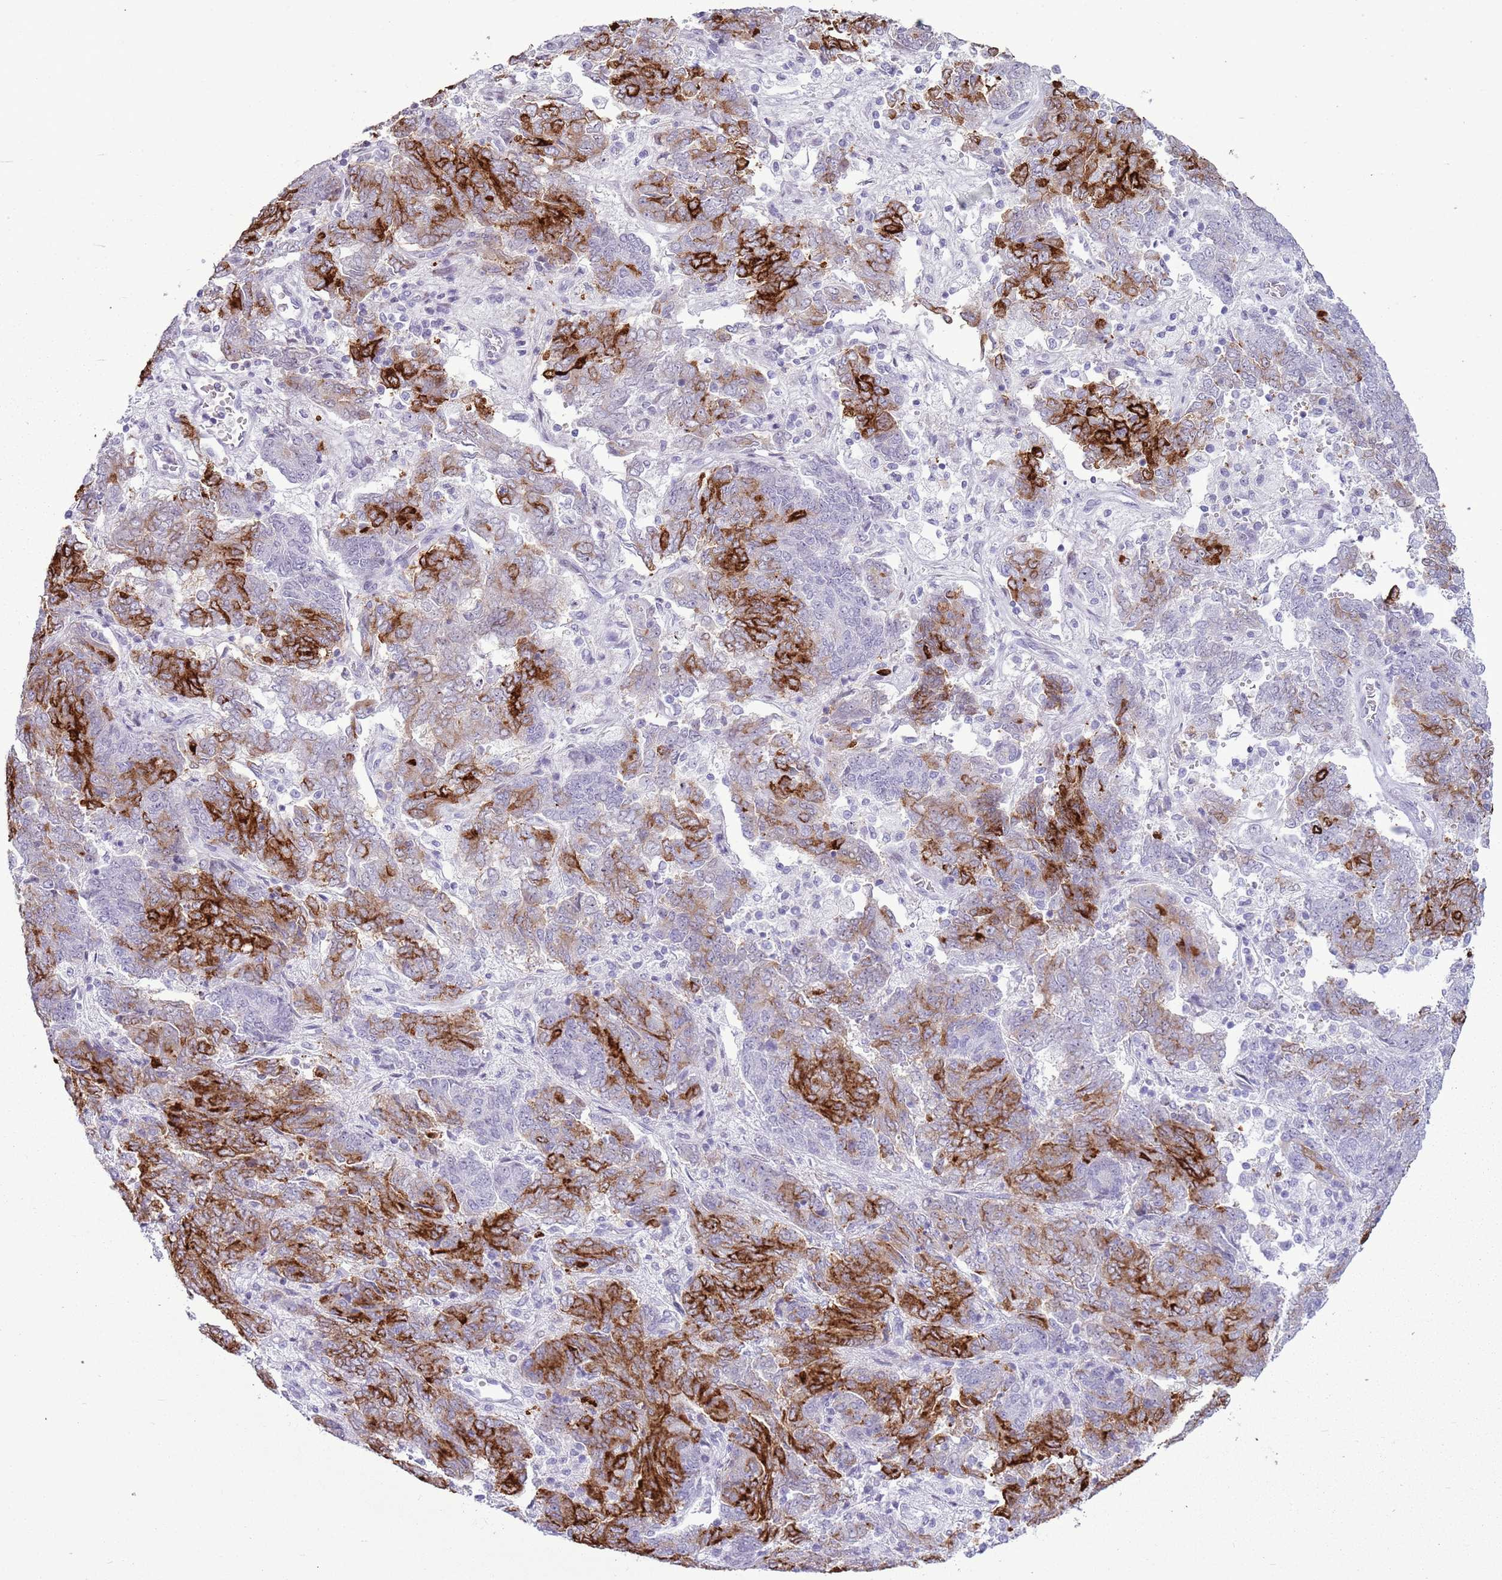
{"staining": {"intensity": "strong", "quantity": "25%-75%", "location": "cytoplasmic/membranous"}, "tissue": "endometrial cancer", "cell_type": "Tumor cells", "image_type": "cancer", "snomed": [{"axis": "morphology", "description": "Adenocarcinoma, NOS"}, {"axis": "topography", "description": "Endometrium"}], "caption": "Immunohistochemistry (IHC) micrograph of human endometrial cancer stained for a protein (brown), which exhibits high levels of strong cytoplasmic/membranous expression in about 25%-75% of tumor cells.", "gene": "ASIP", "patient": {"sex": "female", "age": 80}}